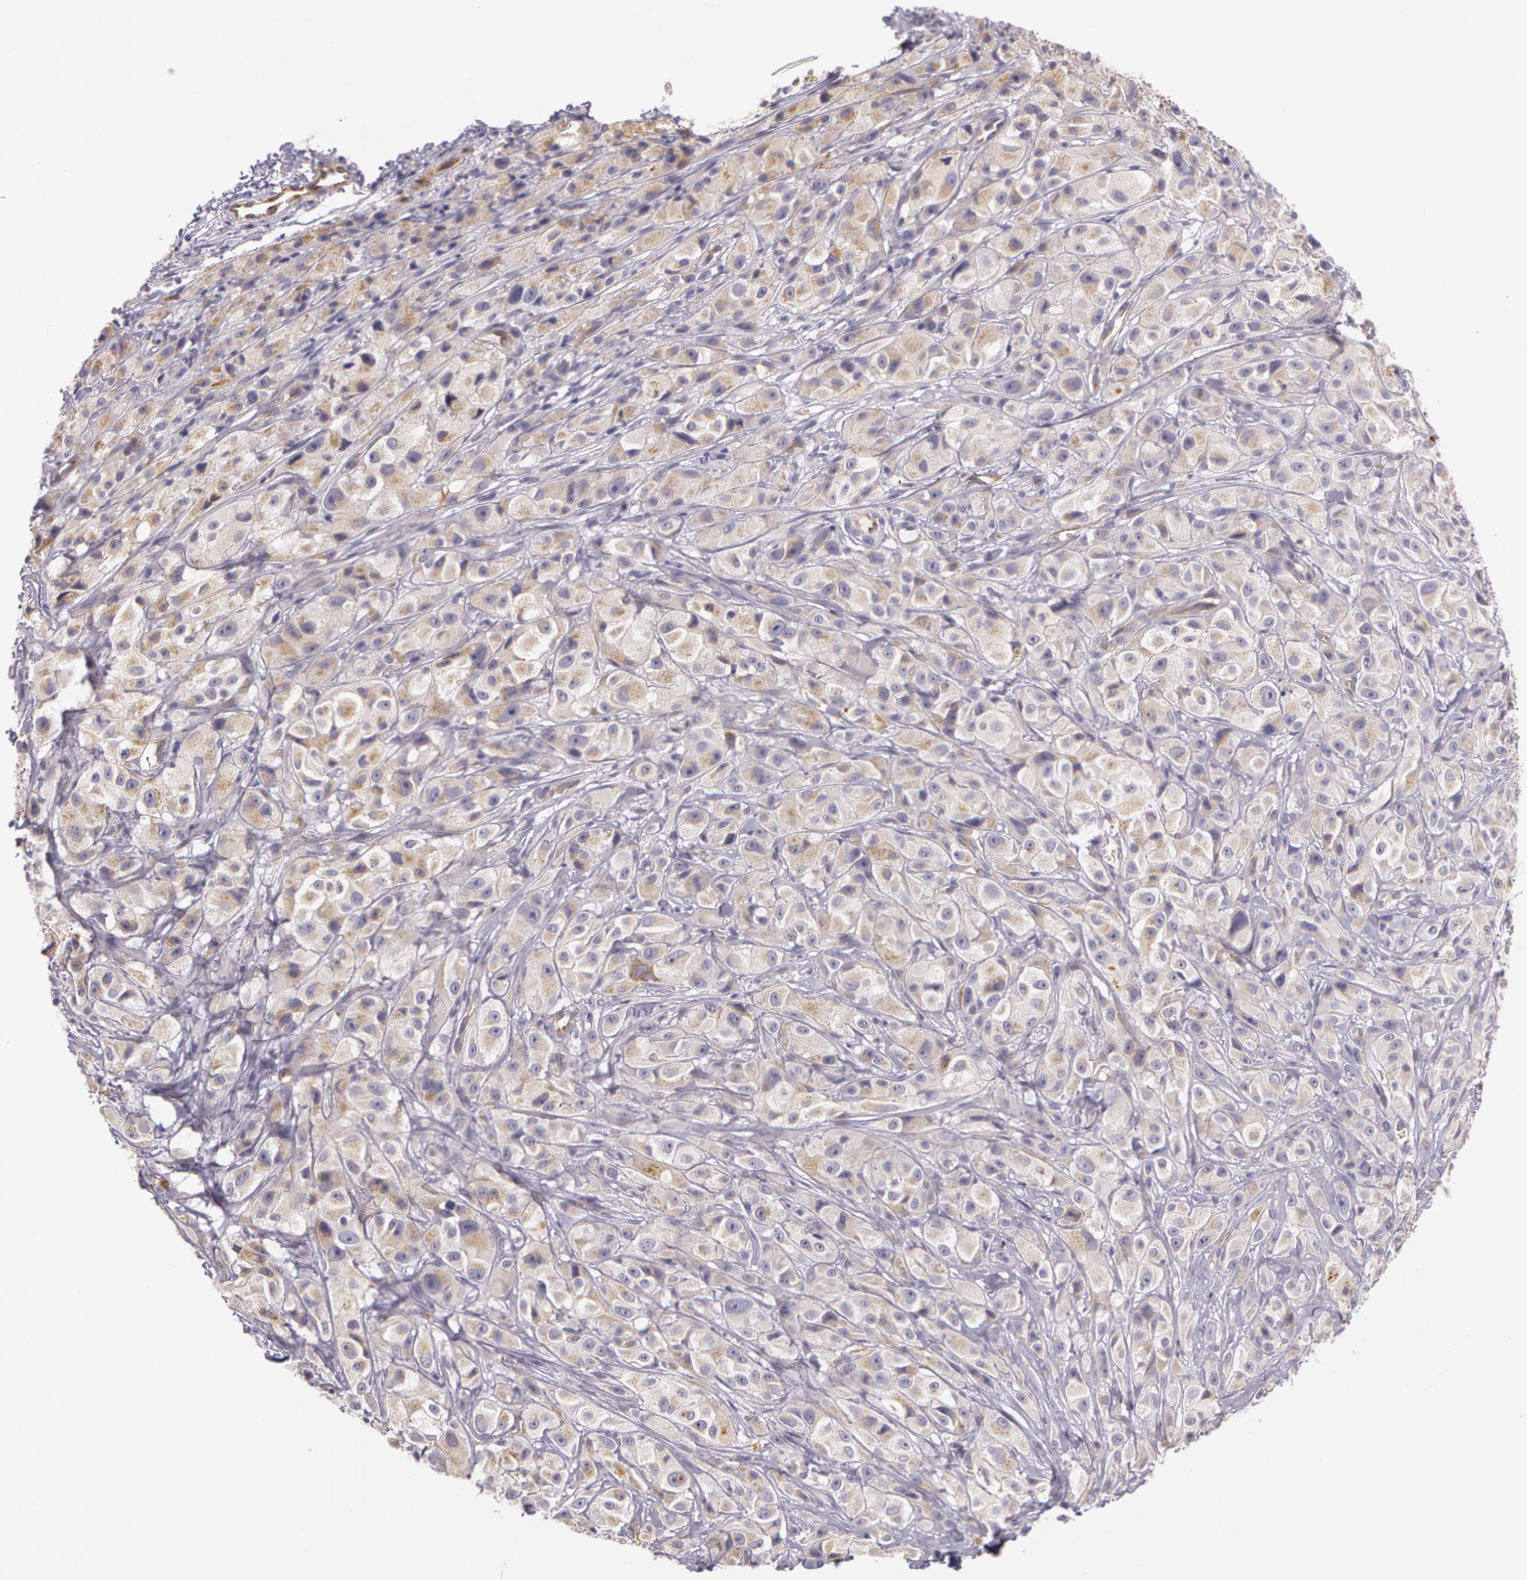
{"staining": {"intensity": "weak", "quantity": ">75%", "location": "cytoplasmic/membranous"}, "tissue": "melanoma", "cell_type": "Tumor cells", "image_type": "cancer", "snomed": [{"axis": "morphology", "description": "Malignant melanoma, NOS"}, {"axis": "topography", "description": "Skin"}], "caption": "Protein staining by immunohistochemistry demonstrates weak cytoplasmic/membranous staining in about >75% of tumor cells in melanoma.", "gene": "APP", "patient": {"sex": "male", "age": 56}}